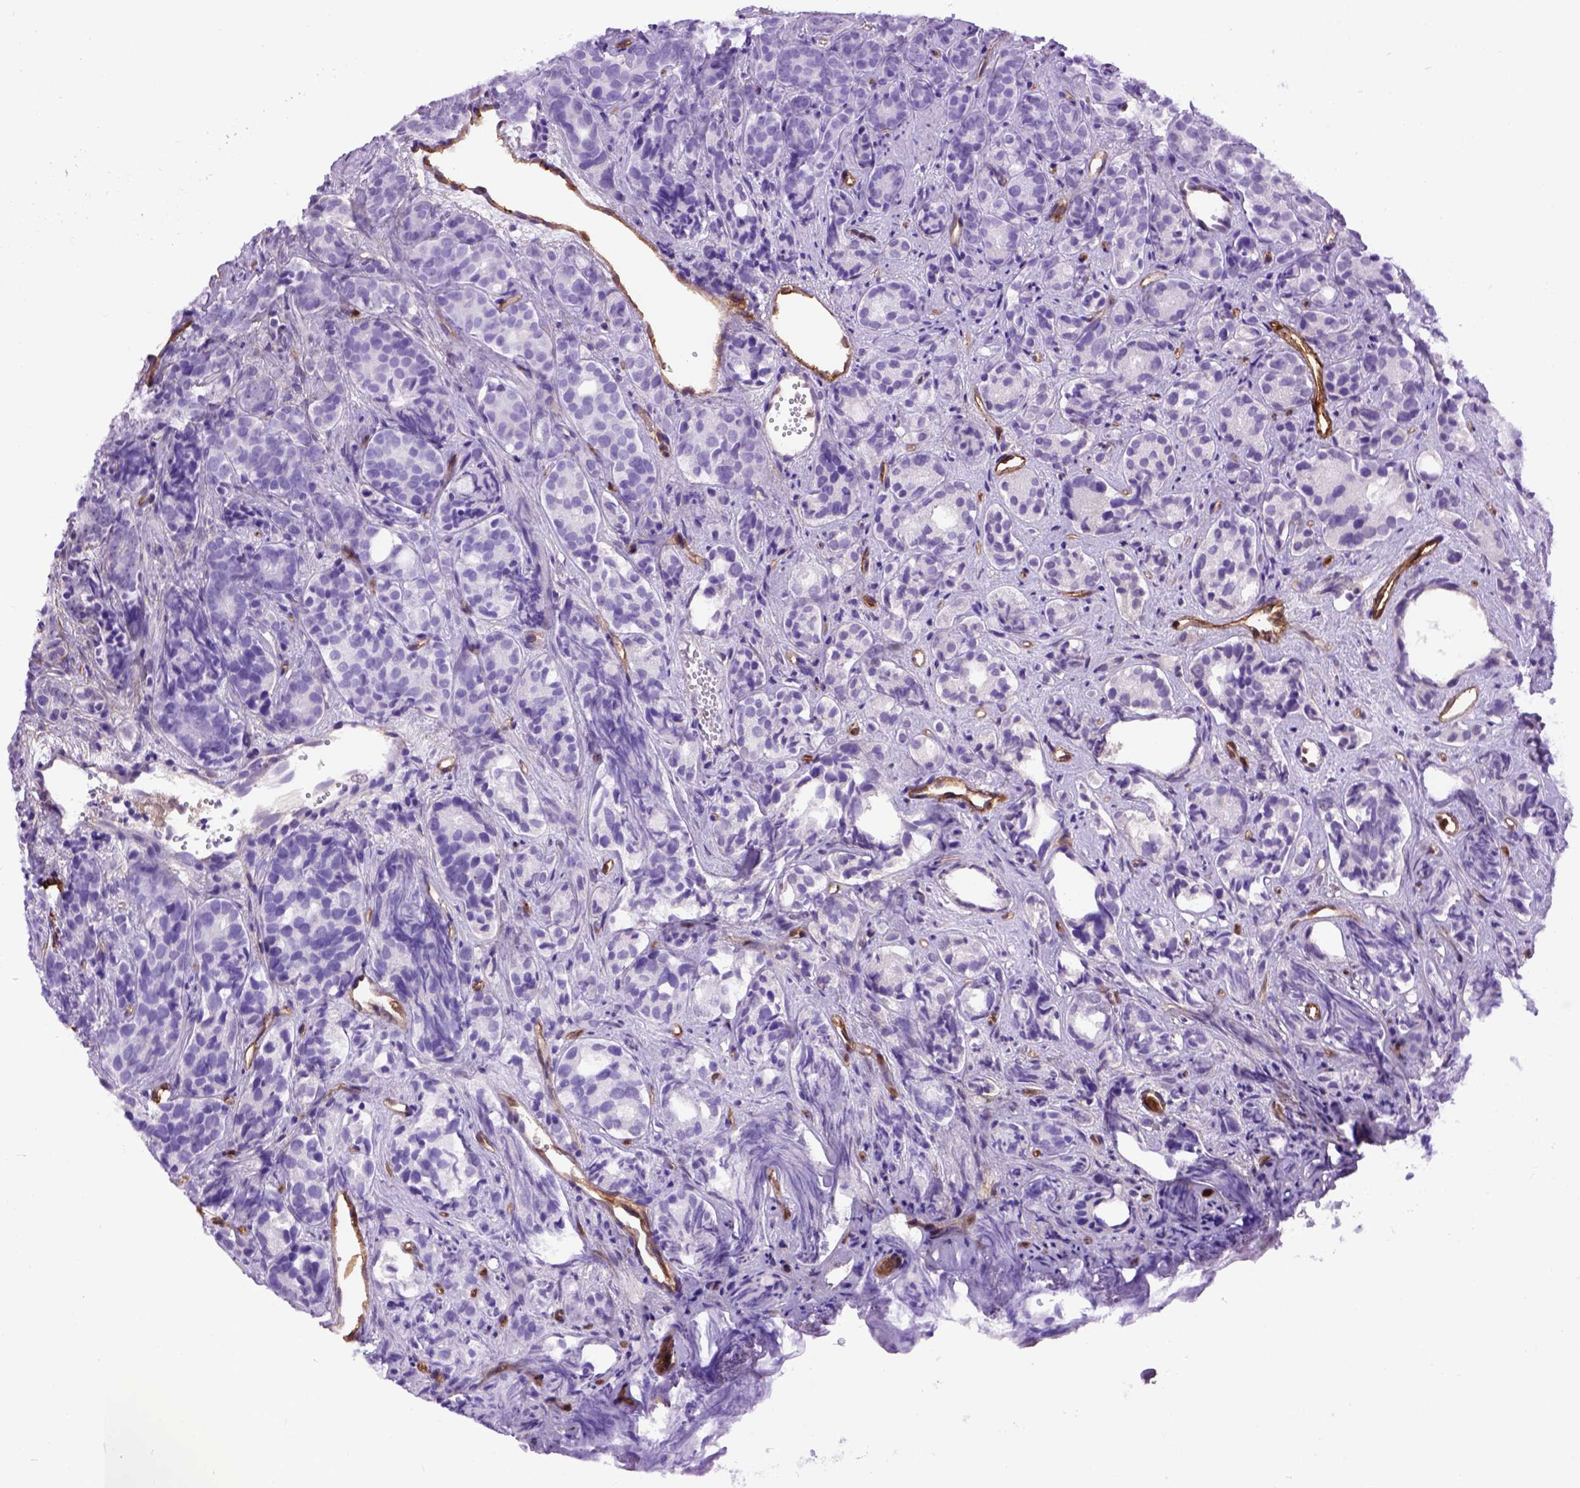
{"staining": {"intensity": "negative", "quantity": "none", "location": "none"}, "tissue": "prostate cancer", "cell_type": "Tumor cells", "image_type": "cancer", "snomed": [{"axis": "morphology", "description": "Adenocarcinoma, High grade"}, {"axis": "topography", "description": "Prostate"}], "caption": "Human prostate adenocarcinoma (high-grade) stained for a protein using immunohistochemistry (IHC) shows no positivity in tumor cells.", "gene": "ENG", "patient": {"sex": "male", "age": 84}}